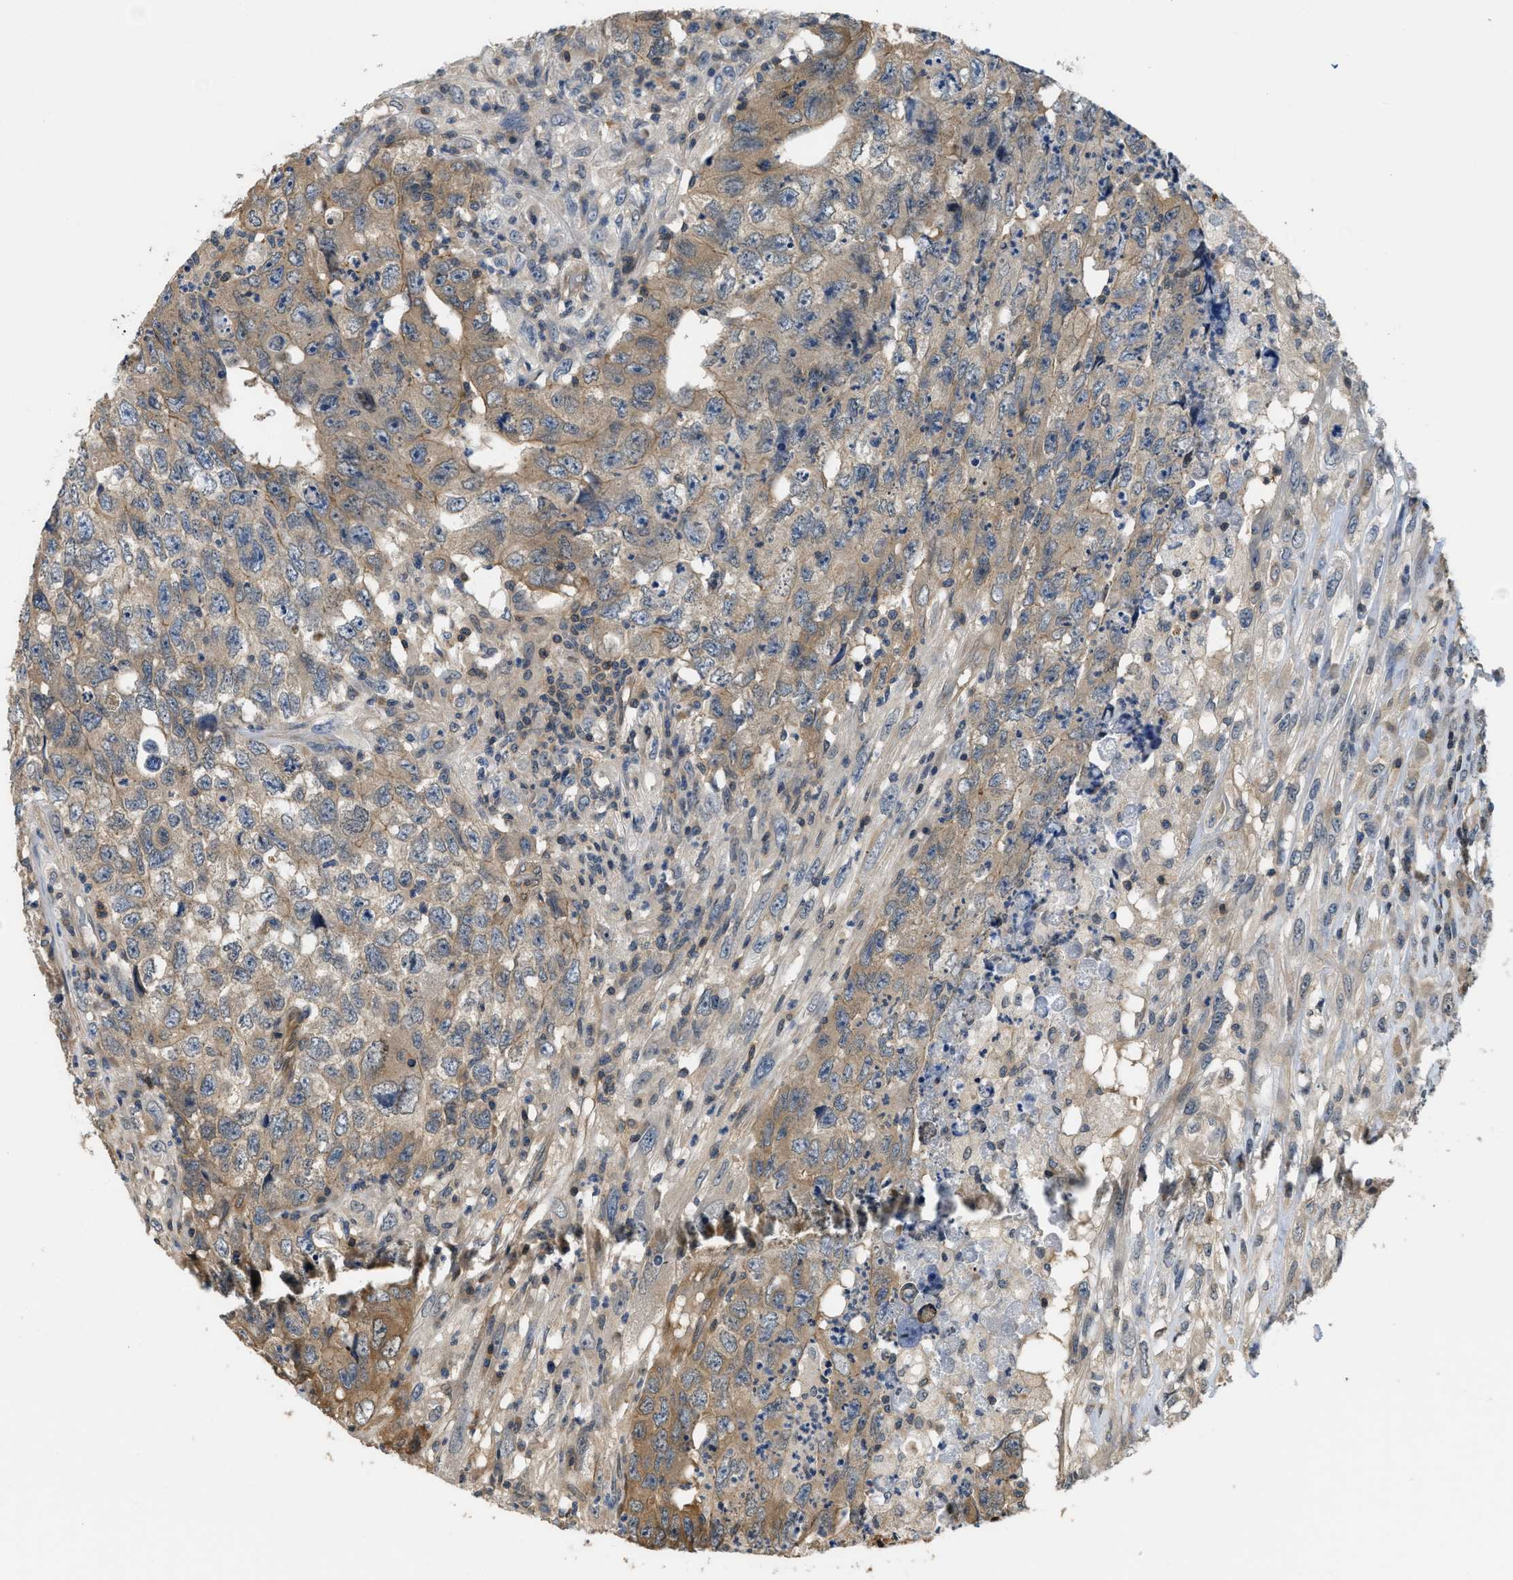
{"staining": {"intensity": "moderate", "quantity": ">75%", "location": "cytoplasmic/membranous"}, "tissue": "testis cancer", "cell_type": "Tumor cells", "image_type": "cancer", "snomed": [{"axis": "morphology", "description": "Carcinoma, Embryonal, NOS"}, {"axis": "topography", "description": "Testis"}], "caption": "Embryonal carcinoma (testis) stained with a brown dye demonstrates moderate cytoplasmic/membranous positive staining in about >75% of tumor cells.", "gene": "TES", "patient": {"sex": "male", "age": 32}}